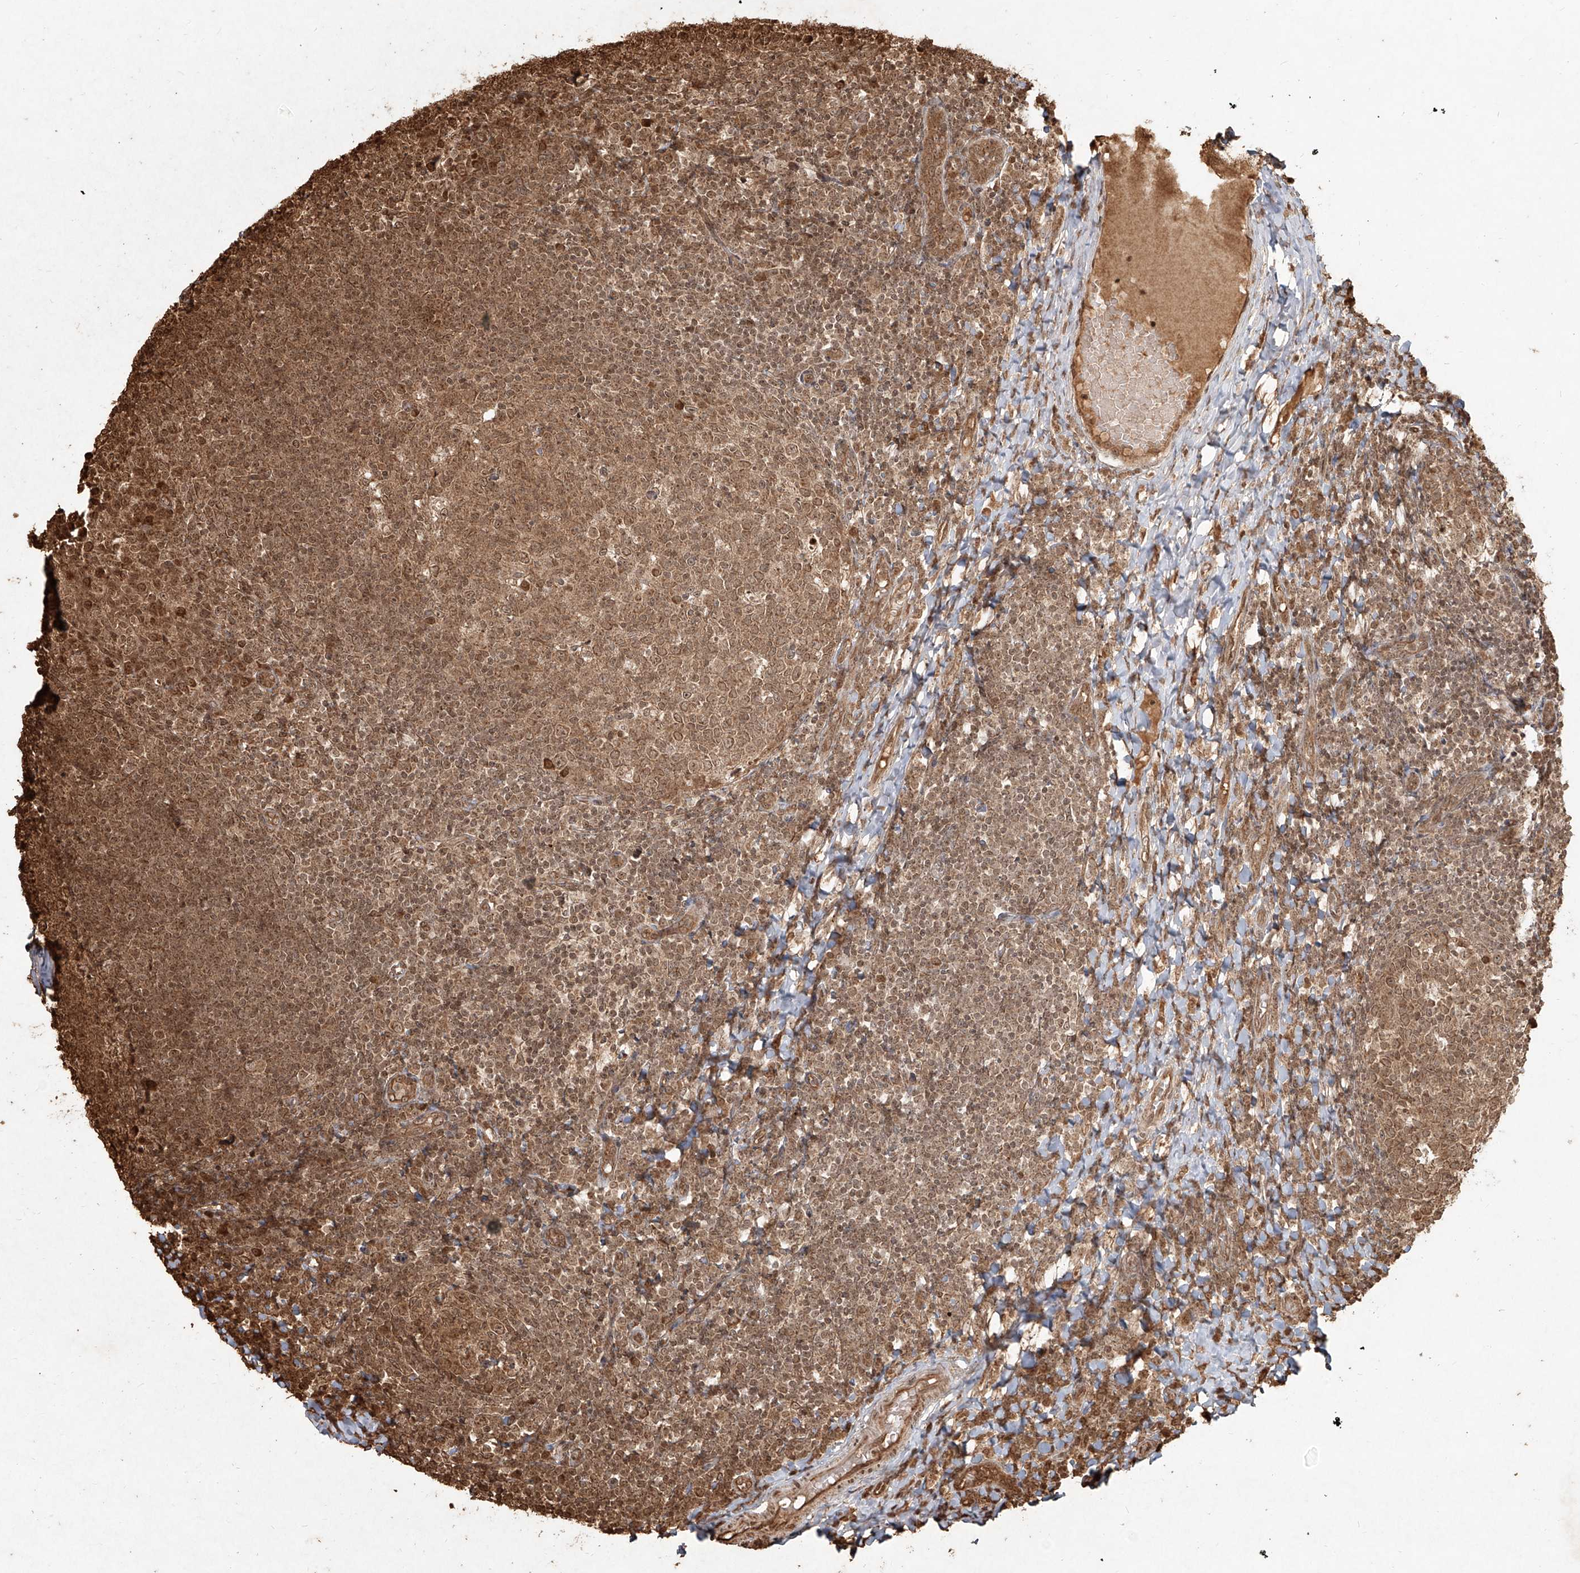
{"staining": {"intensity": "moderate", "quantity": ">75%", "location": "cytoplasmic/membranous,nuclear"}, "tissue": "tonsil", "cell_type": "Germinal center cells", "image_type": "normal", "snomed": [{"axis": "morphology", "description": "Normal tissue, NOS"}, {"axis": "topography", "description": "Tonsil"}], "caption": "Approximately >75% of germinal center cells in normal tonsil exhibit moderate cytoplasmic/membranous,nuclear protein staining as visualized by brown immunohistochemical staining.", "gene": "UBE2K", "patient": {"sex": "female", "age": 19}}